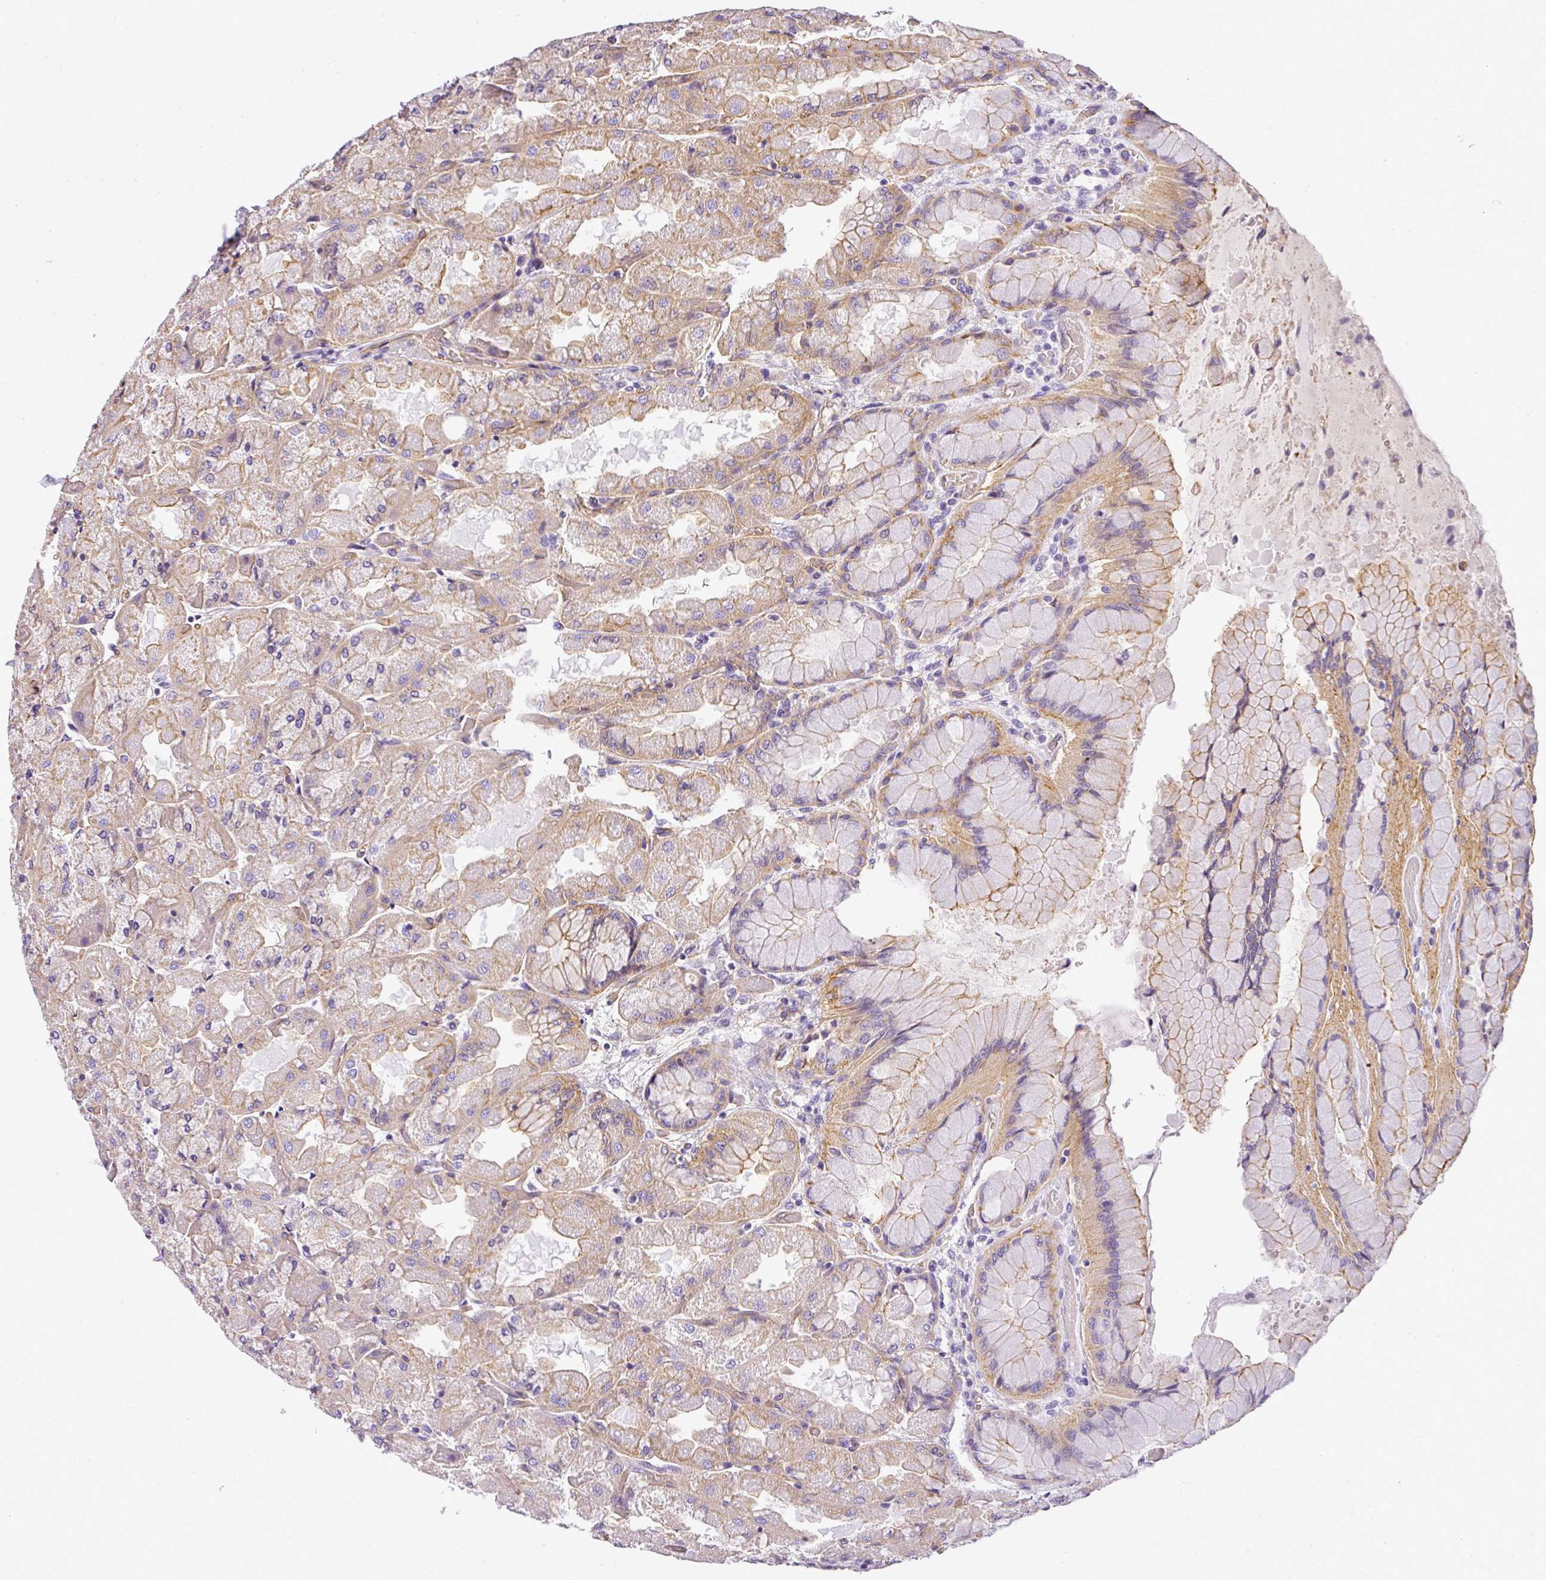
{"staining": {"intensity": "moderate", "quantity": "25%-75%", "location": "cytoplasmic/membranous"}, "tissue": "stomach", "cell_type": "Glandular cells", "image_type": "normal", "snomed": [{"axis": "morphology", "description": "Normal tissue, NOS"}, {"axis": "topography", "description": "Stomach"}], "caption": "Immunohistochemistry (IHC) histopathology image of unremarkable stomach stained for a protein (brown), which demonstrates medium levels of moderate cytoplasmic/membranous expression in approximately 25%-75% of glandular cells.", "gene": "OR11H4", "patient": {"sex": "female", "age": 61}}